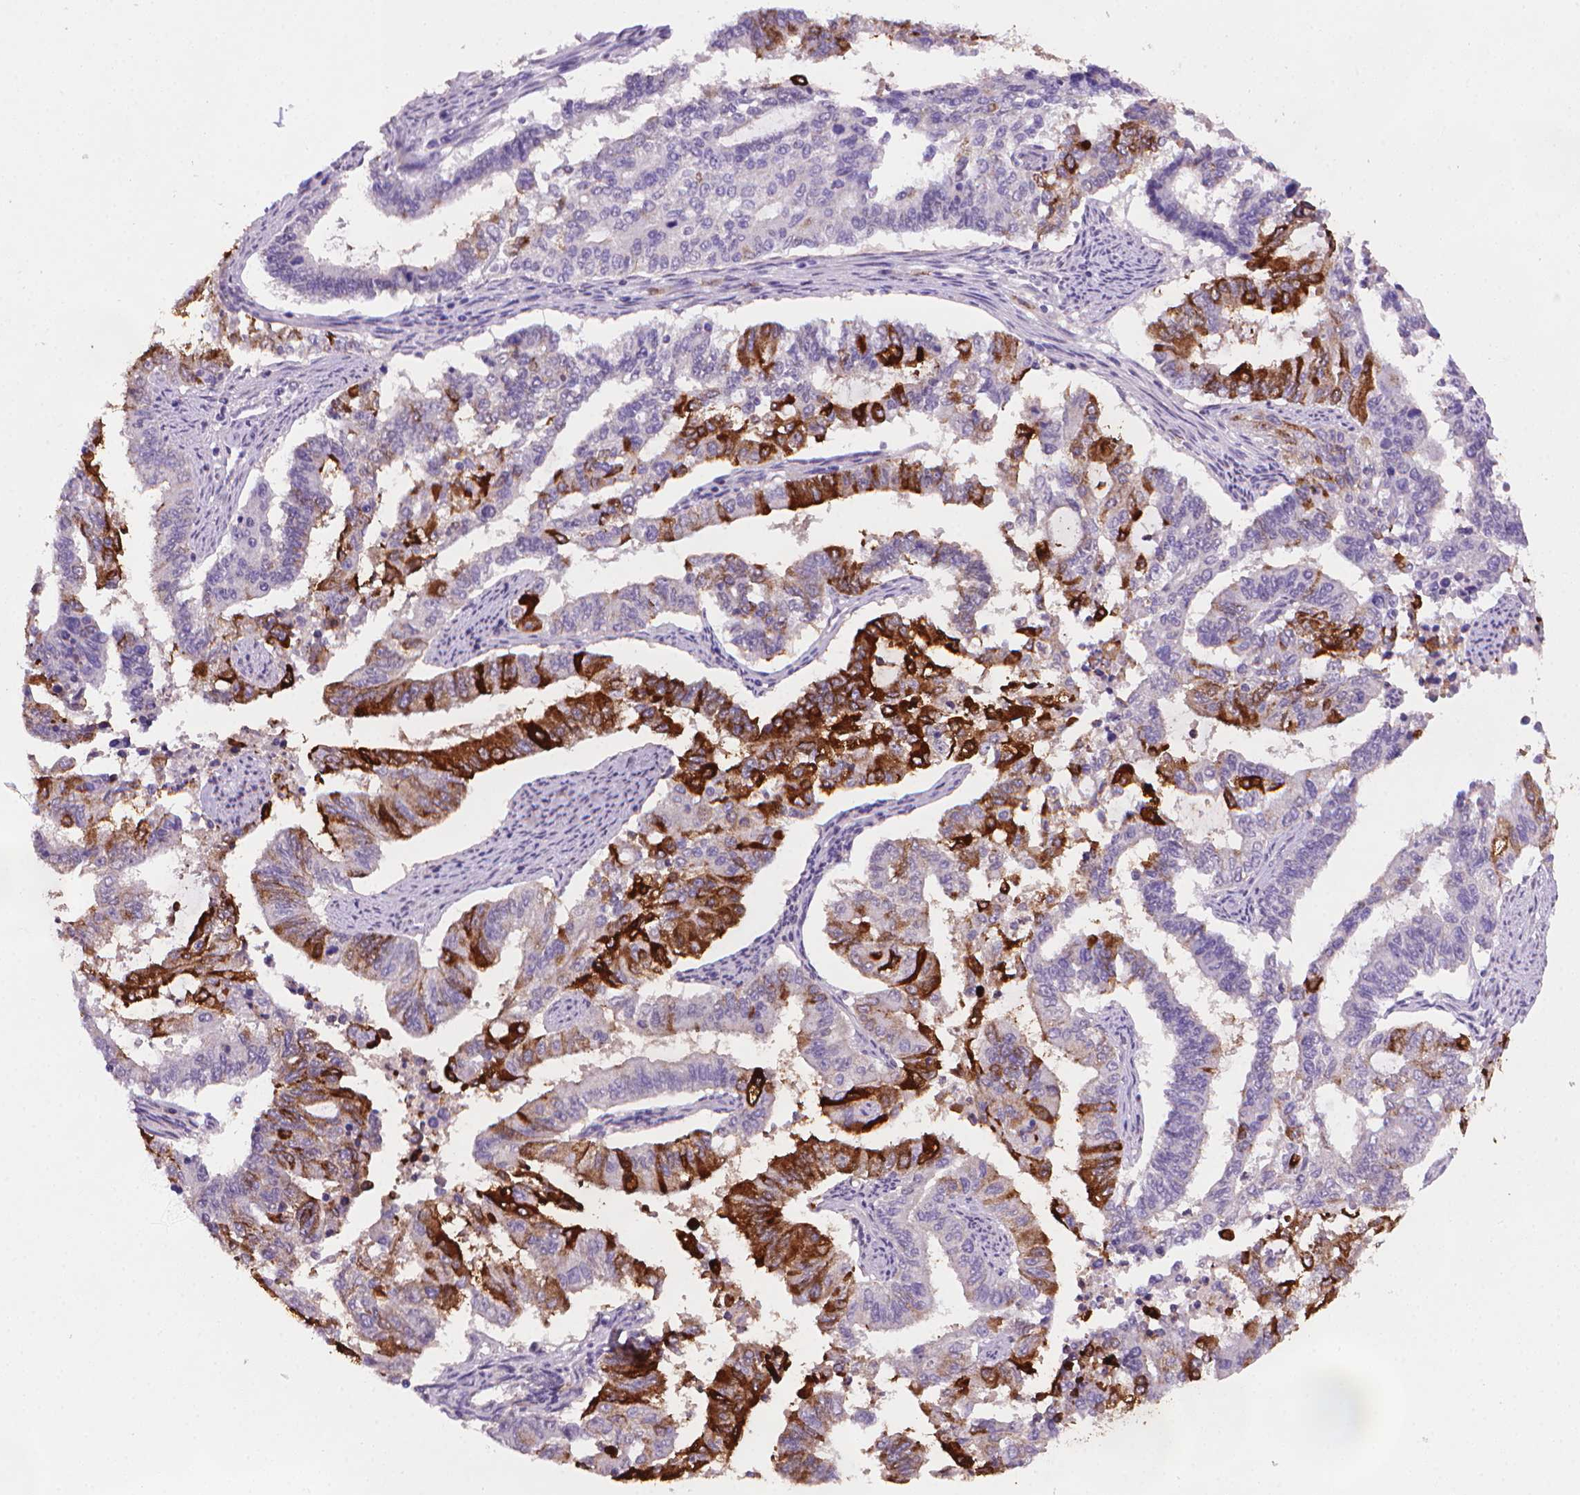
{"staining": {"intensity": "strong", "quantity": "25%-75%", "location": "cytoplasmic/membranous"}, "tissue": "endometrial cancer", "cell_type": "Tumor cells", "image_type": "cancer", "snomed": [{"axis": "morphology", "description": "Adenocarcinoma, NOS"}, {"axis": "topography", "description": "Uterus"}], "caption": "Protein analysis of endometrial adenocarcinoma tissue displays strong cytoplasmic/membranous expression in about 25%-75% of tumor cells. The protein is stained brown, and the nuclei are stained in blue (DAB IHC with brightfield microscopy, high magnification).", "gene": "MUC1", "patient": {"sex": "female", "age": 59}}